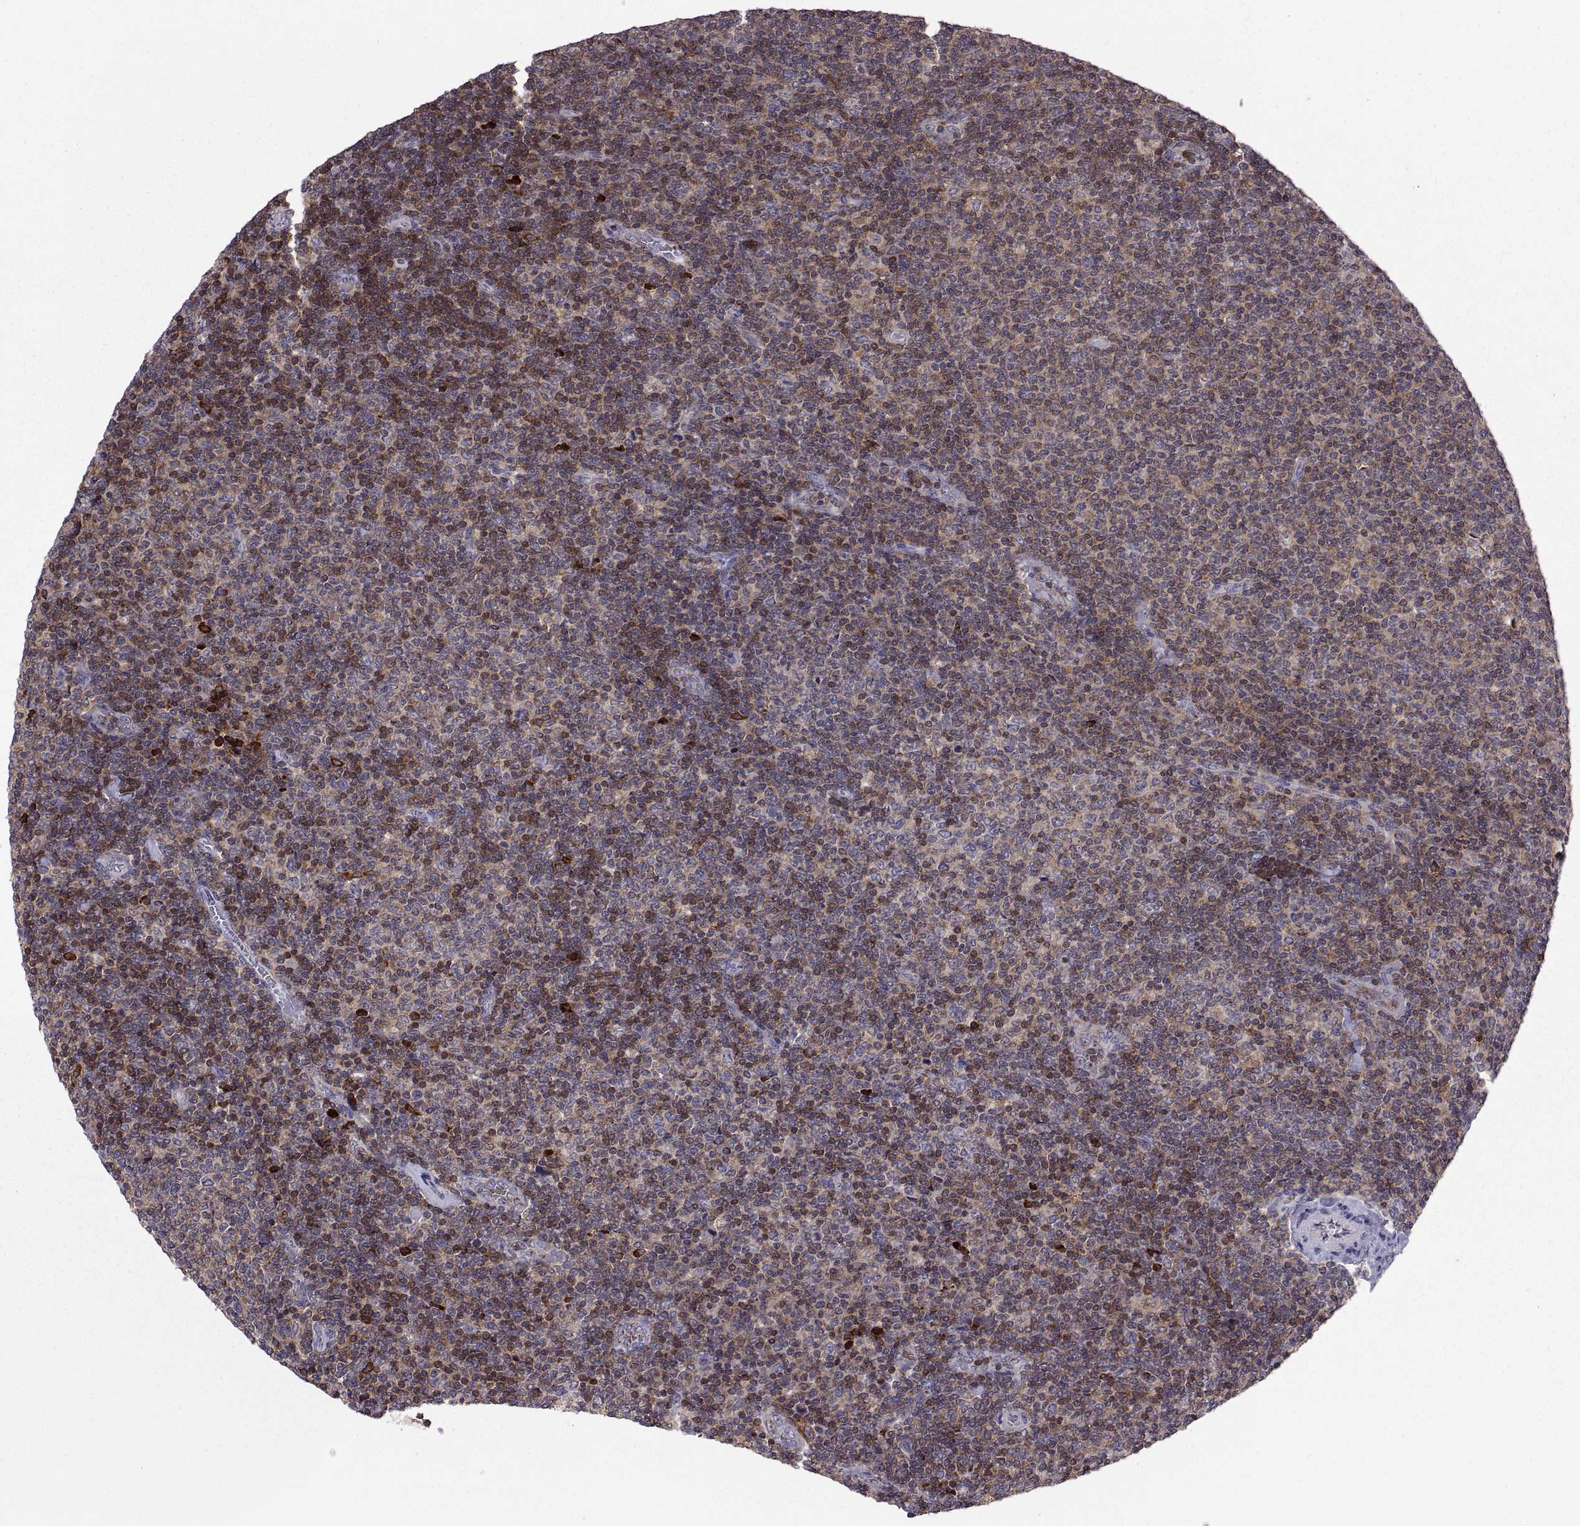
{"staining": {"intensity": "moderate", "quantity": ">75%", "location": "cytoplasmic/membranous"}, "tissue": "lymphoma", "cell_type": "Tumor cells", "image_type": "cancer", "snomed": [{"axis": "morphology", "description": "Malignant lymphoma, non-Hodgkin's type, Low grade"}, {"axis": "topography", "description": "Lymph node"}], "caption": "Lymphoma tissue demonstrates moderate cytoplasmic/membranous positivity in about >75% of tumor cells, visualized by immunohistochemistry.", "gene": "ACAP1", "patient": {"sex": "male", "age": 52}}